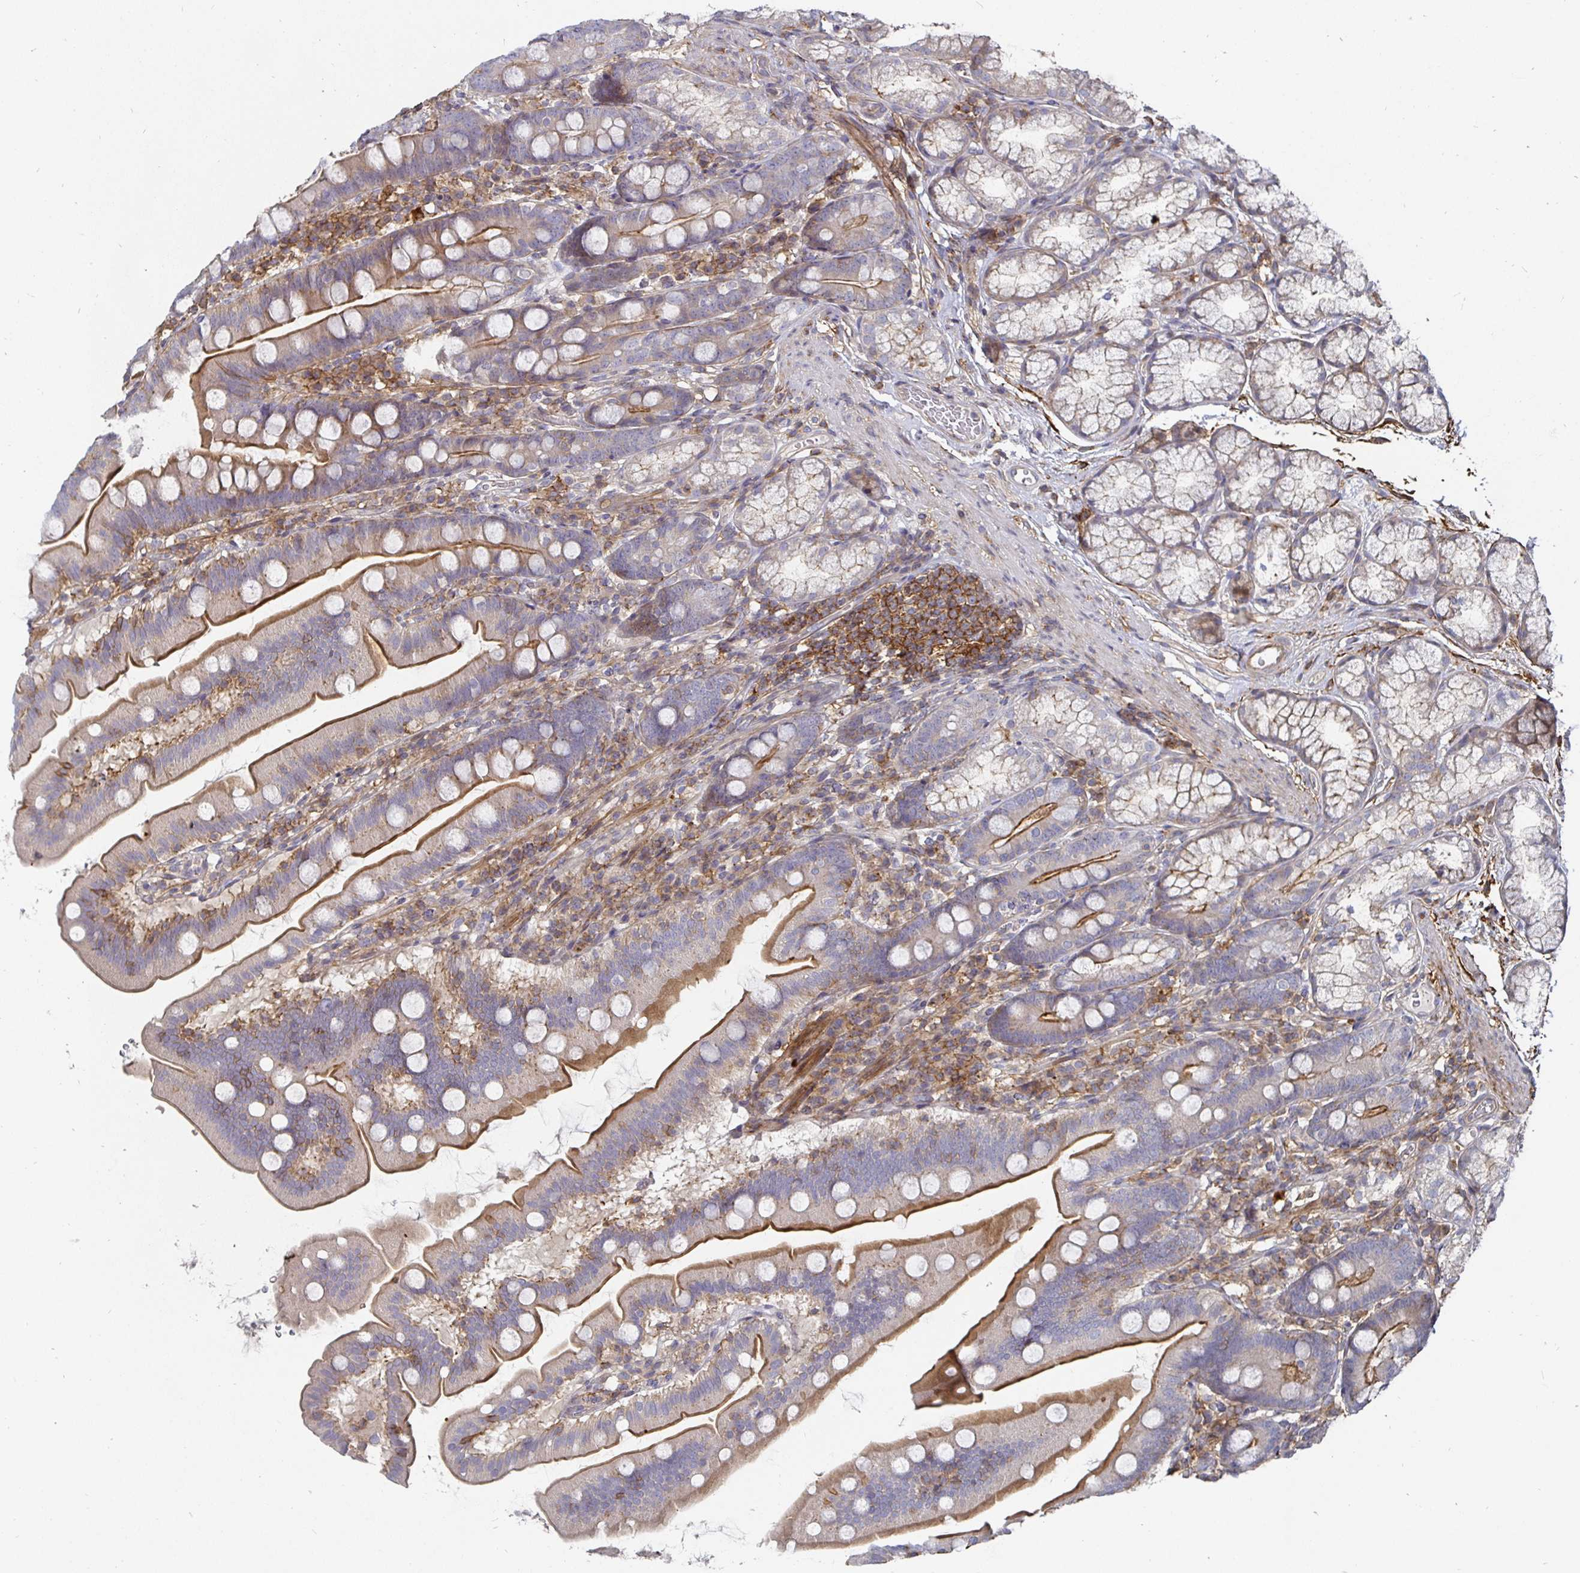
{"staining": {"intensity": "strong", "quantity": "25%-75%", "location": "cytoplasmic/membranous"}, "tissue": "duodenum", "cell_type": "Glandular cells", "image_type": "normal", "snomed": [{"axis": "morphology", "description": "Normal tissue, NOS"}, {"axis": "topography", "description": "Duodenum"}], "caption": "High-power microscopy captured an immunohistochemistry histopathology image of unremarkable duodenum, revealing strong cytoplasmic/membranous positivity in approximately 25%-75% of glandular cells. The staining was performed using DAB (3,3'-diaminobenzidine), with brown indicating positive protein expression. Nuclei are stained blue with hematoxylin.", "gene": "GJA4", "patient": {"sex": "female", "age": 67}}